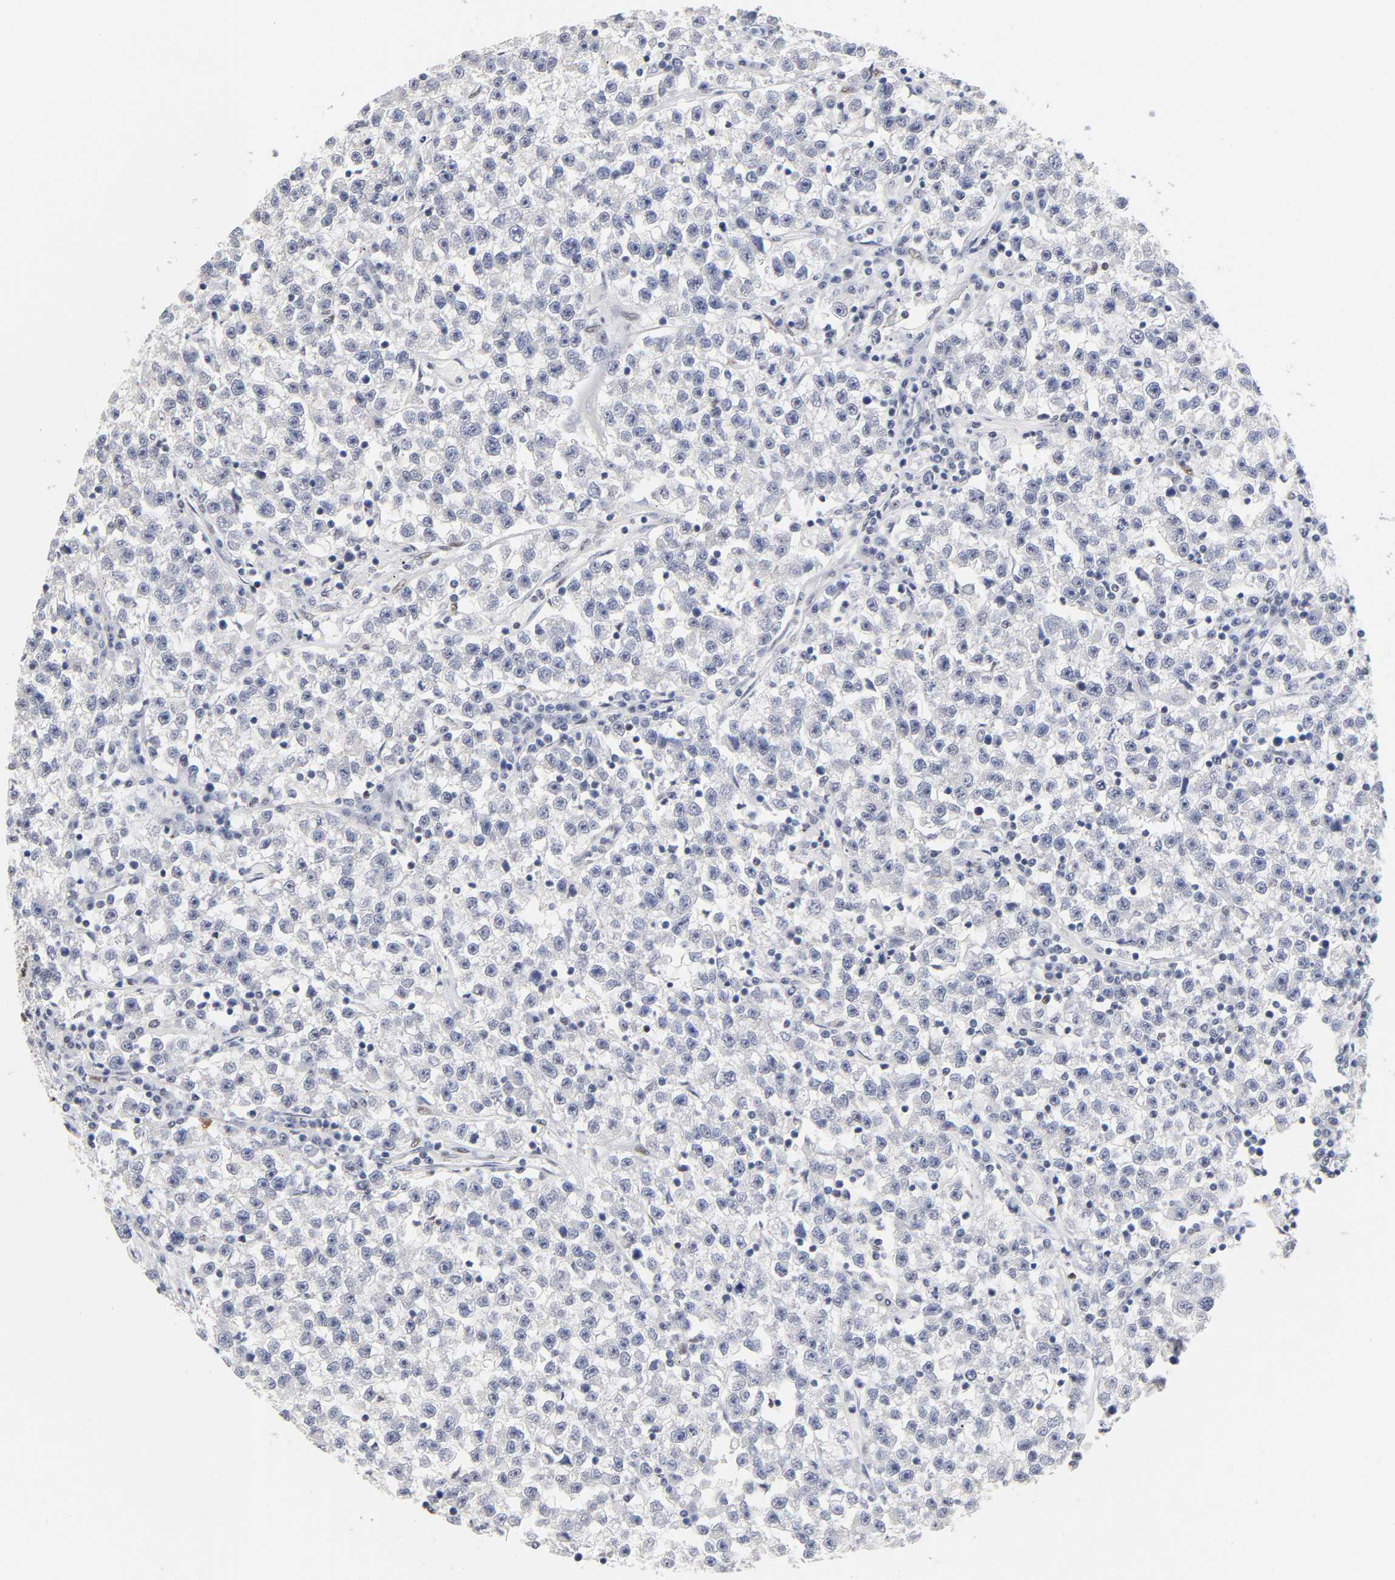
{"staining": {"intensity": "negative", "quantity": "none", "location": "none"}, "tissue": "testis cancer", "cell_type": "Tumor cells", "image_type": "cancer", "snomed": [{"axis": "morphology", "description": "Seminoma, NOS"}, {"axis": "topography", "description": "Testis"}], "caption": "Immunohistochemistry (IHC) of seminoma (testis) reveals no positivity in tumor cells.", "gene": "NR3C1", "patient": {"sex": "male", "age": 22}}